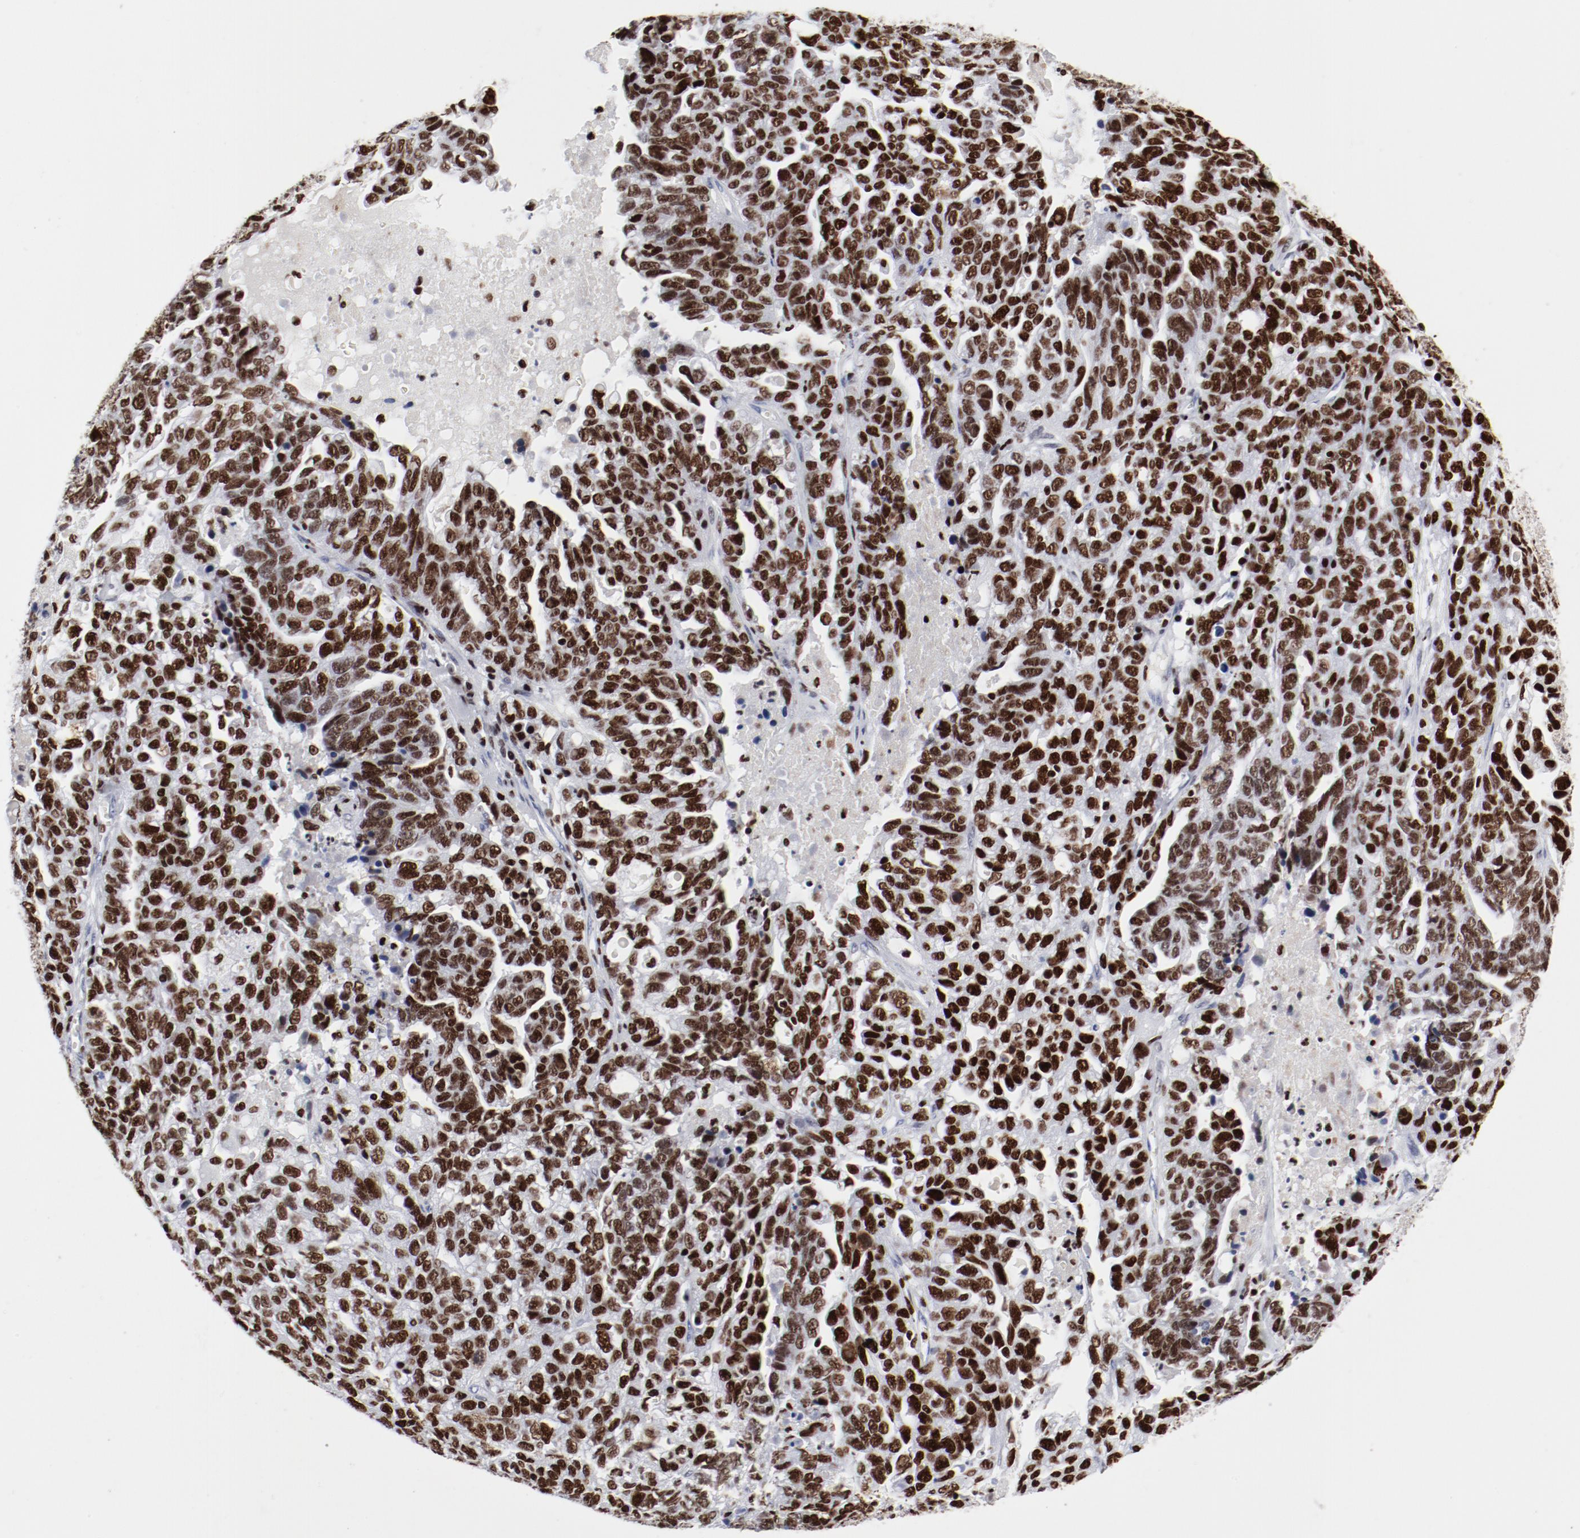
{"staining": {"intensity": "strong", "quantity": ">75%", "location": "nuclear"}, "tissue": "ovarian cancer", "cell_type": "Tumor cells", "image_type": "cancer", "snomed": [{"axis": "morphology", "description": "Cystadenocarcinoma, serous, NOS"}, {"axis": "topography", "description": "Ovary"}], "caption": "Immunohistochemical staining of serous cystadenocarcinoma (ovarian) exhibits strong nuclear protein positivity in about >75% of tumor cells. Immunohistochemistry (ihc) stains the protein of interest in brown and the nuclei are stained blue.", "gene": "SMARCC2", "patient": {"sex": "female", "age": 71}}